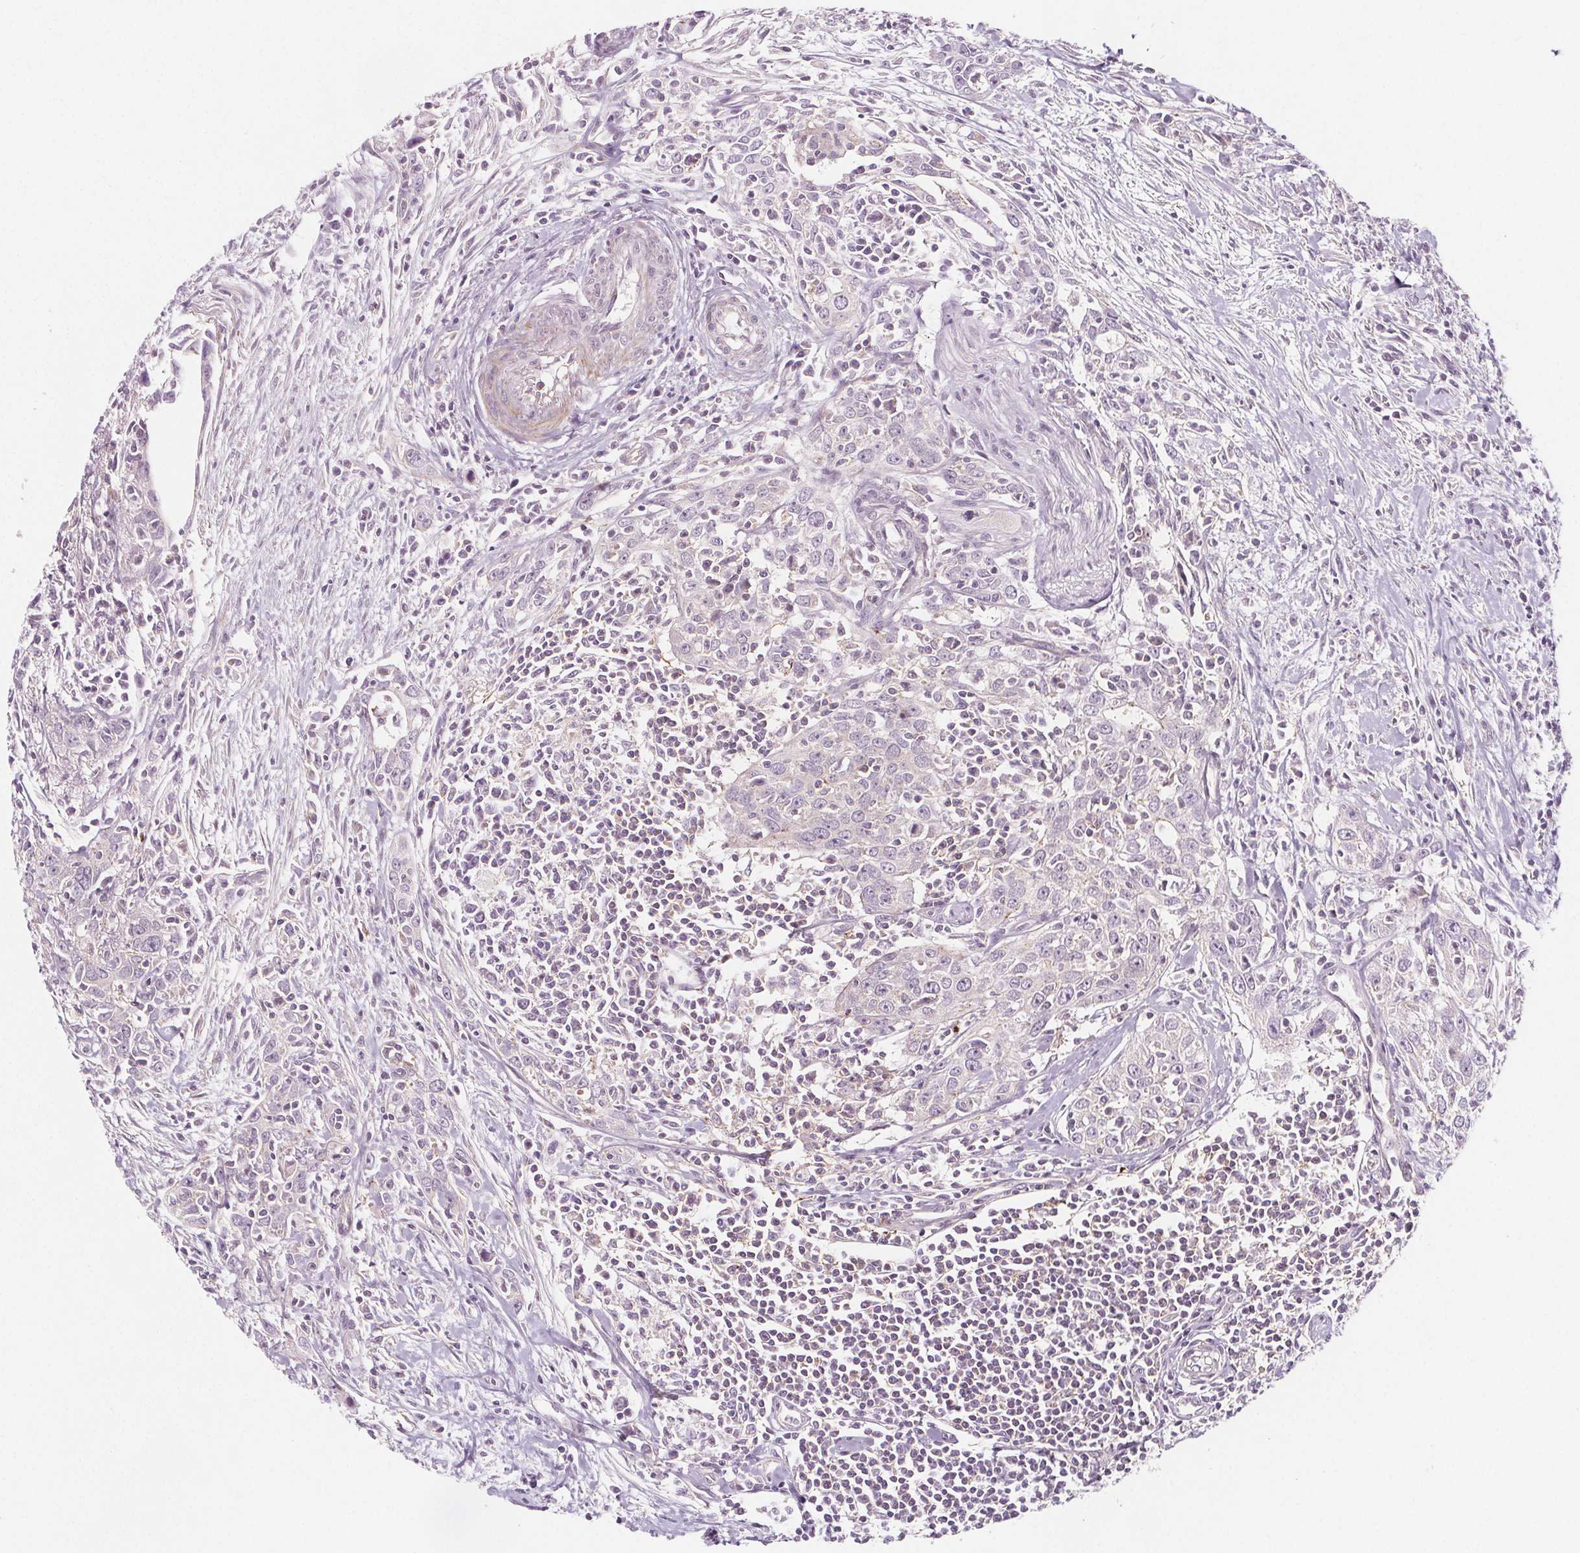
{"staining": {"intensity": "negative", "quantity": "none", "location": "none"}, "tissue": "urothelial cancer", "cell_type": "Tumor cells", "image_type": "cancer", "snomed": [{"axis": "morphology", "description": "Urothelial carcinoma, High grade"}, {"axis": "topography", "description": "Urinary bladder"}], "caption": "High magnification brightfield microscopy of urothelial cancer stained with DAB (3,3'-diaminobenzidine) (brown) and counterstained with hematoxylin (blue): tumor cells show no significant positivity.", "gene": "ADAM33", "patient": {"sex": "male", "age": 83}}